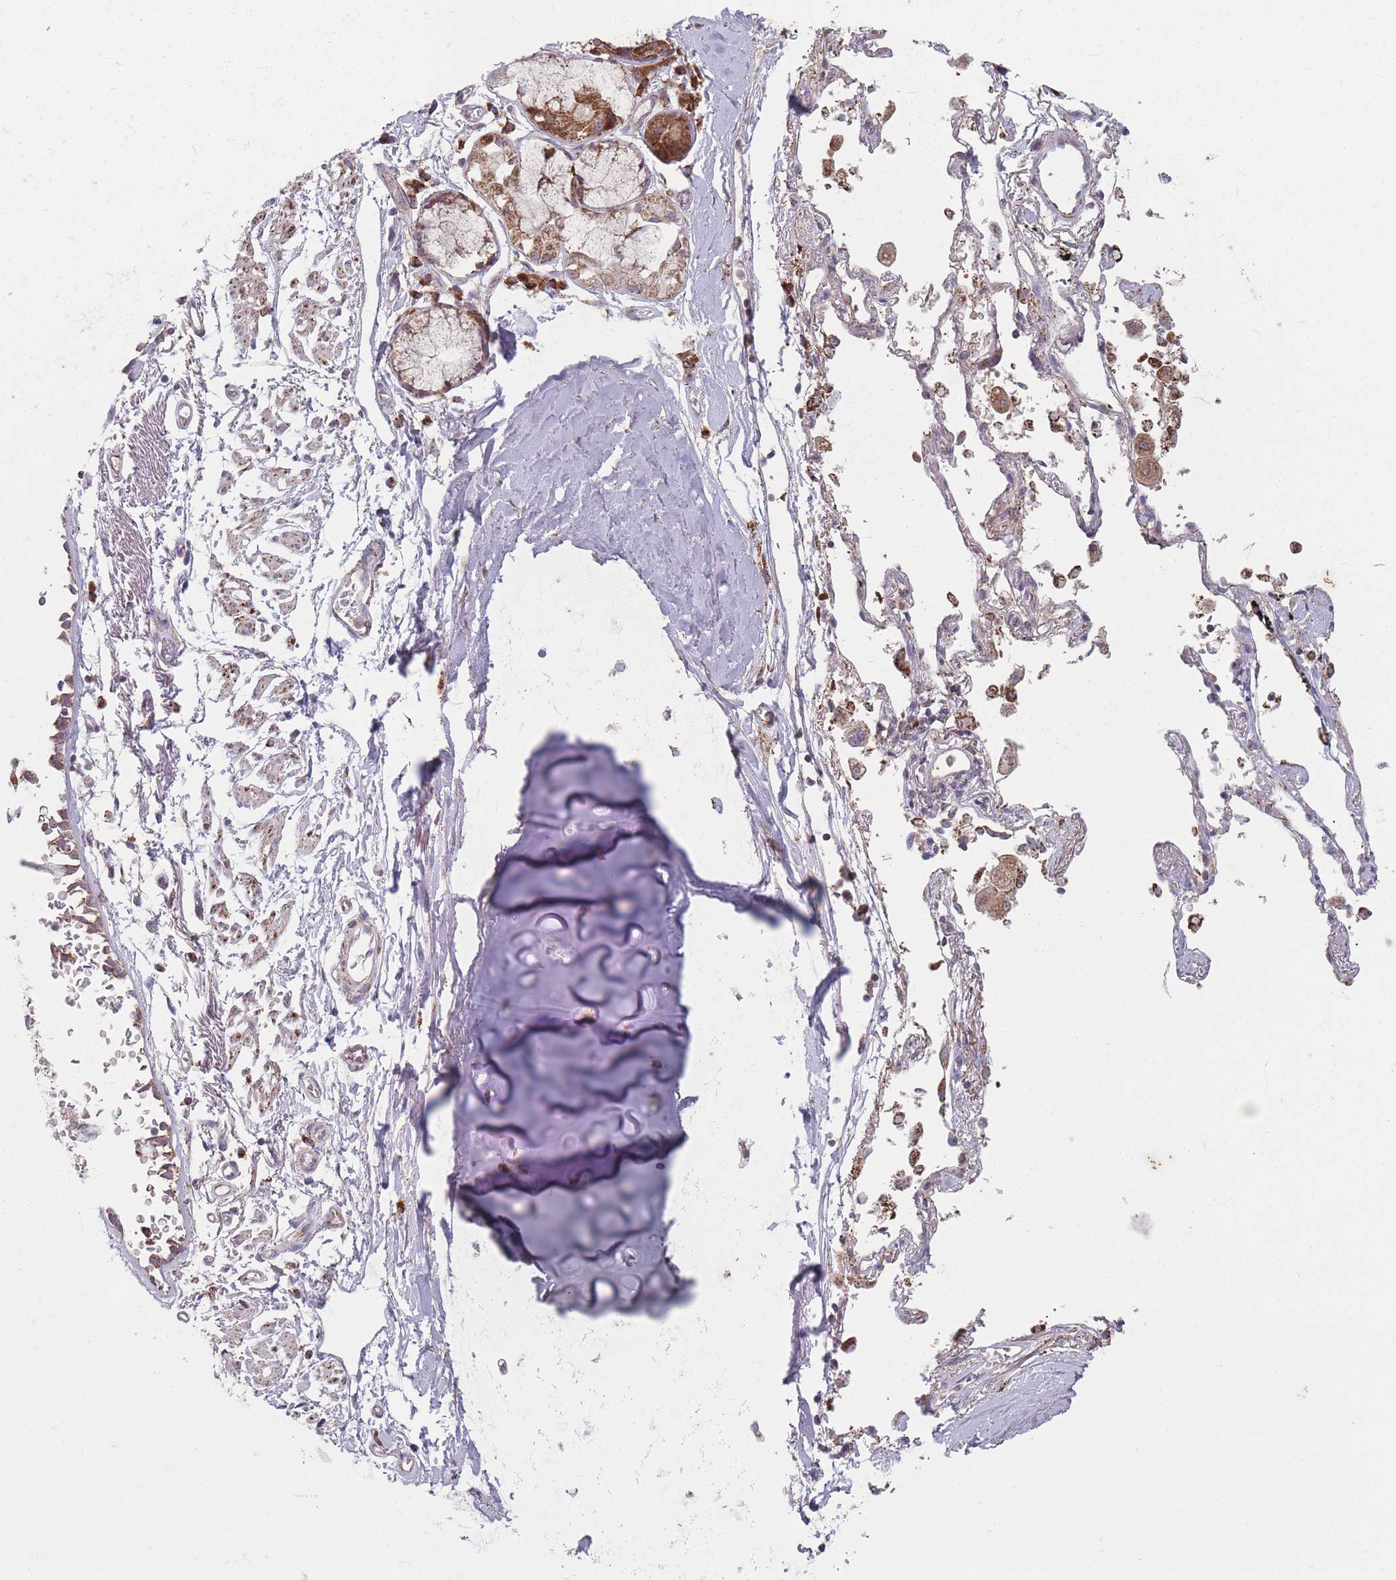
{"staining": {"intensity": "negative", "quantity": "none", "location": "none"}, "tissue": "soft tissue", "cell_type": "Chondrocytes", "image_type": "normal", "snomed": [{"axis": "morphology", "description": "Normal tissue, NOS"}, {"axis": "topography", "description": "Cartilage tissue"}], "caption": "Immunohistochemistry photomicrograph of normal human soft tissue stained for a protein (brown), which demonstrates no positivity in chondrocytes.", "gene": "OR10Q1", "patient": {"sex": "male", "age": 73}}